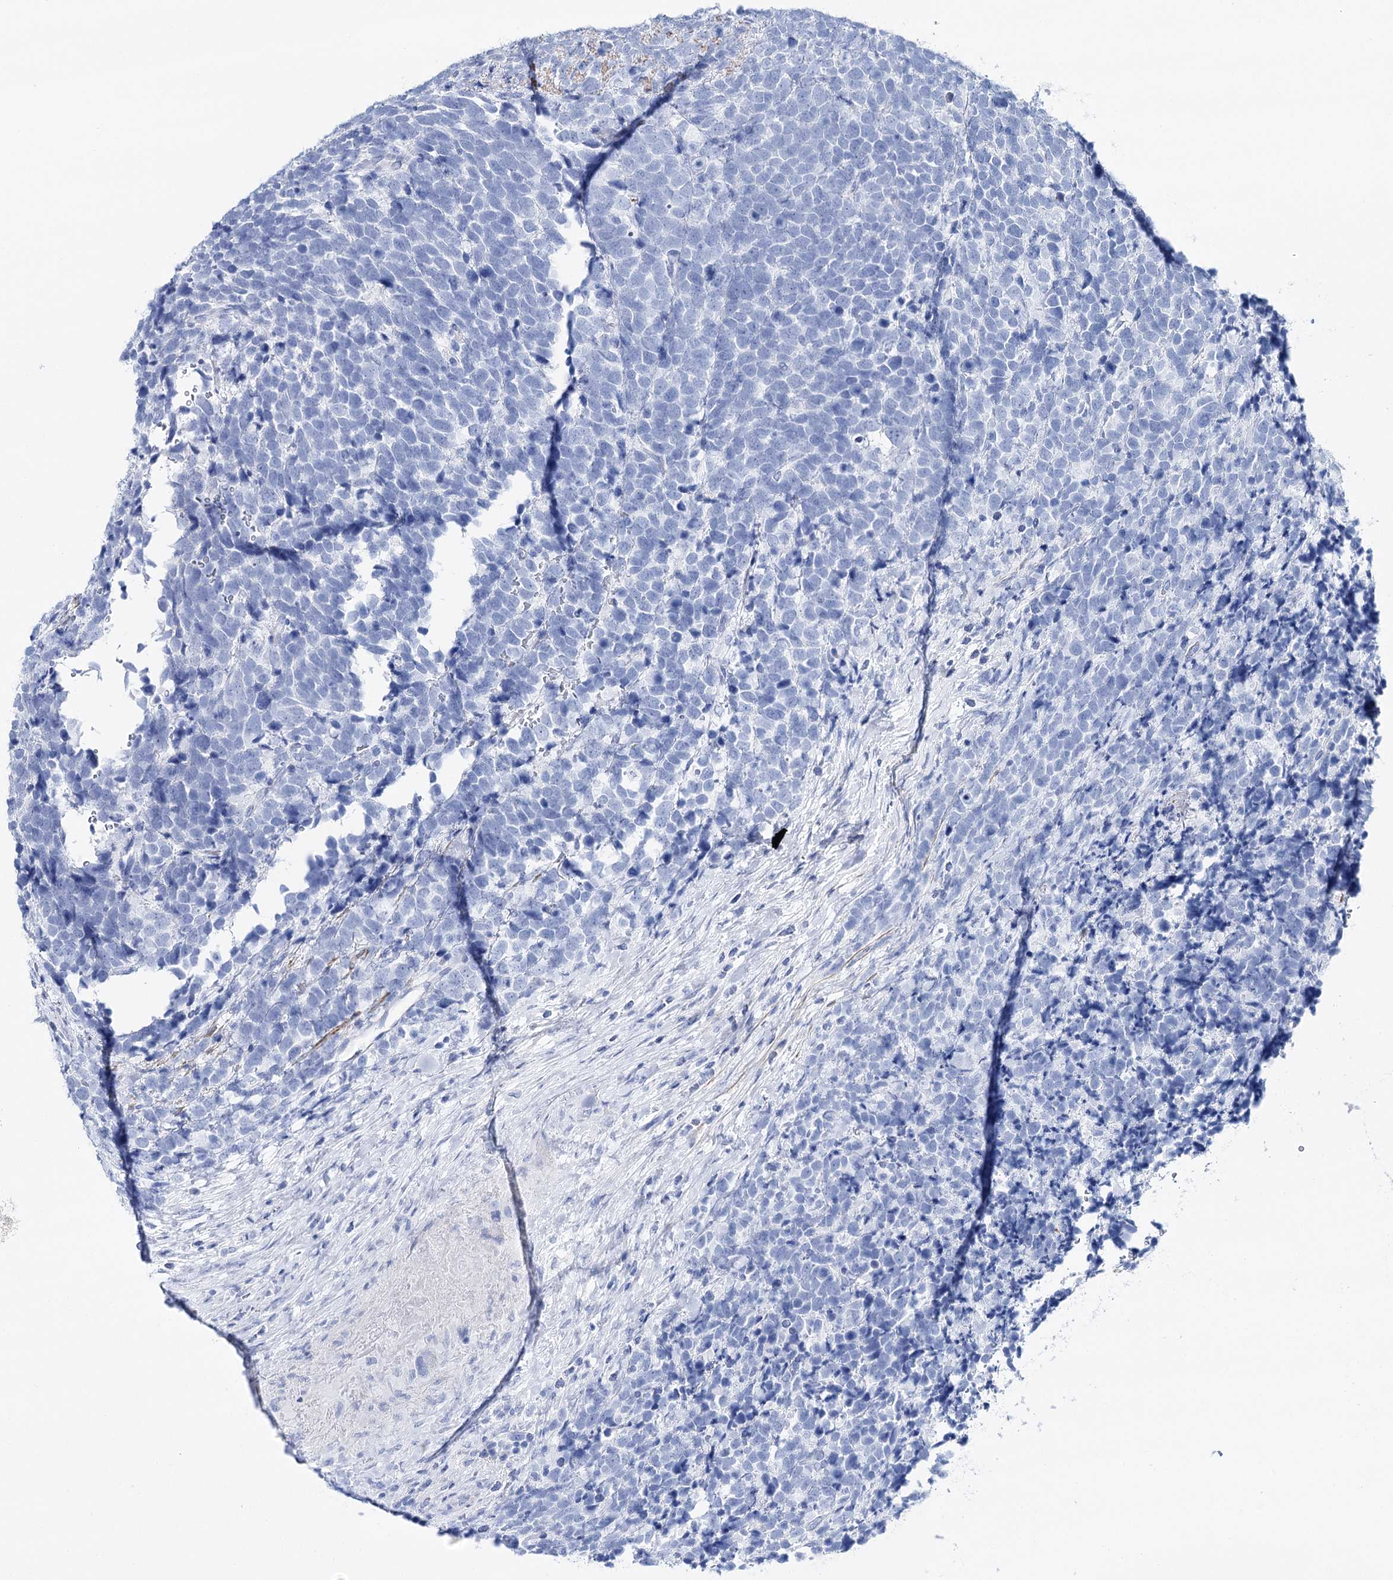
{"staining": {"intensity": "negative", "quantity": "none", "location": "none"}, "tissue": "urothelial cancer", "cell_type": "Tumor cells", "image_type": "cancer", "snomed": [{"axis": "morphology", "description": "Urothelial carcinoma, High grade"}, {"axis": "topography", "description": "Urinary bladder"}], "caption": "A high-resolution image shows immunohistochemistry staining of high-grade urothelial carcinoma, which shows no significant staining in tumor cells. Brightfield microscopy of immunohistochemistry (IHC) stained with DAB (3,3'-diaminobenzidine) (brown) and hematoxylin (blue), captured at high magnification.", "gene": "CSN3", "patient": {"sex": "female", "age": 82}}